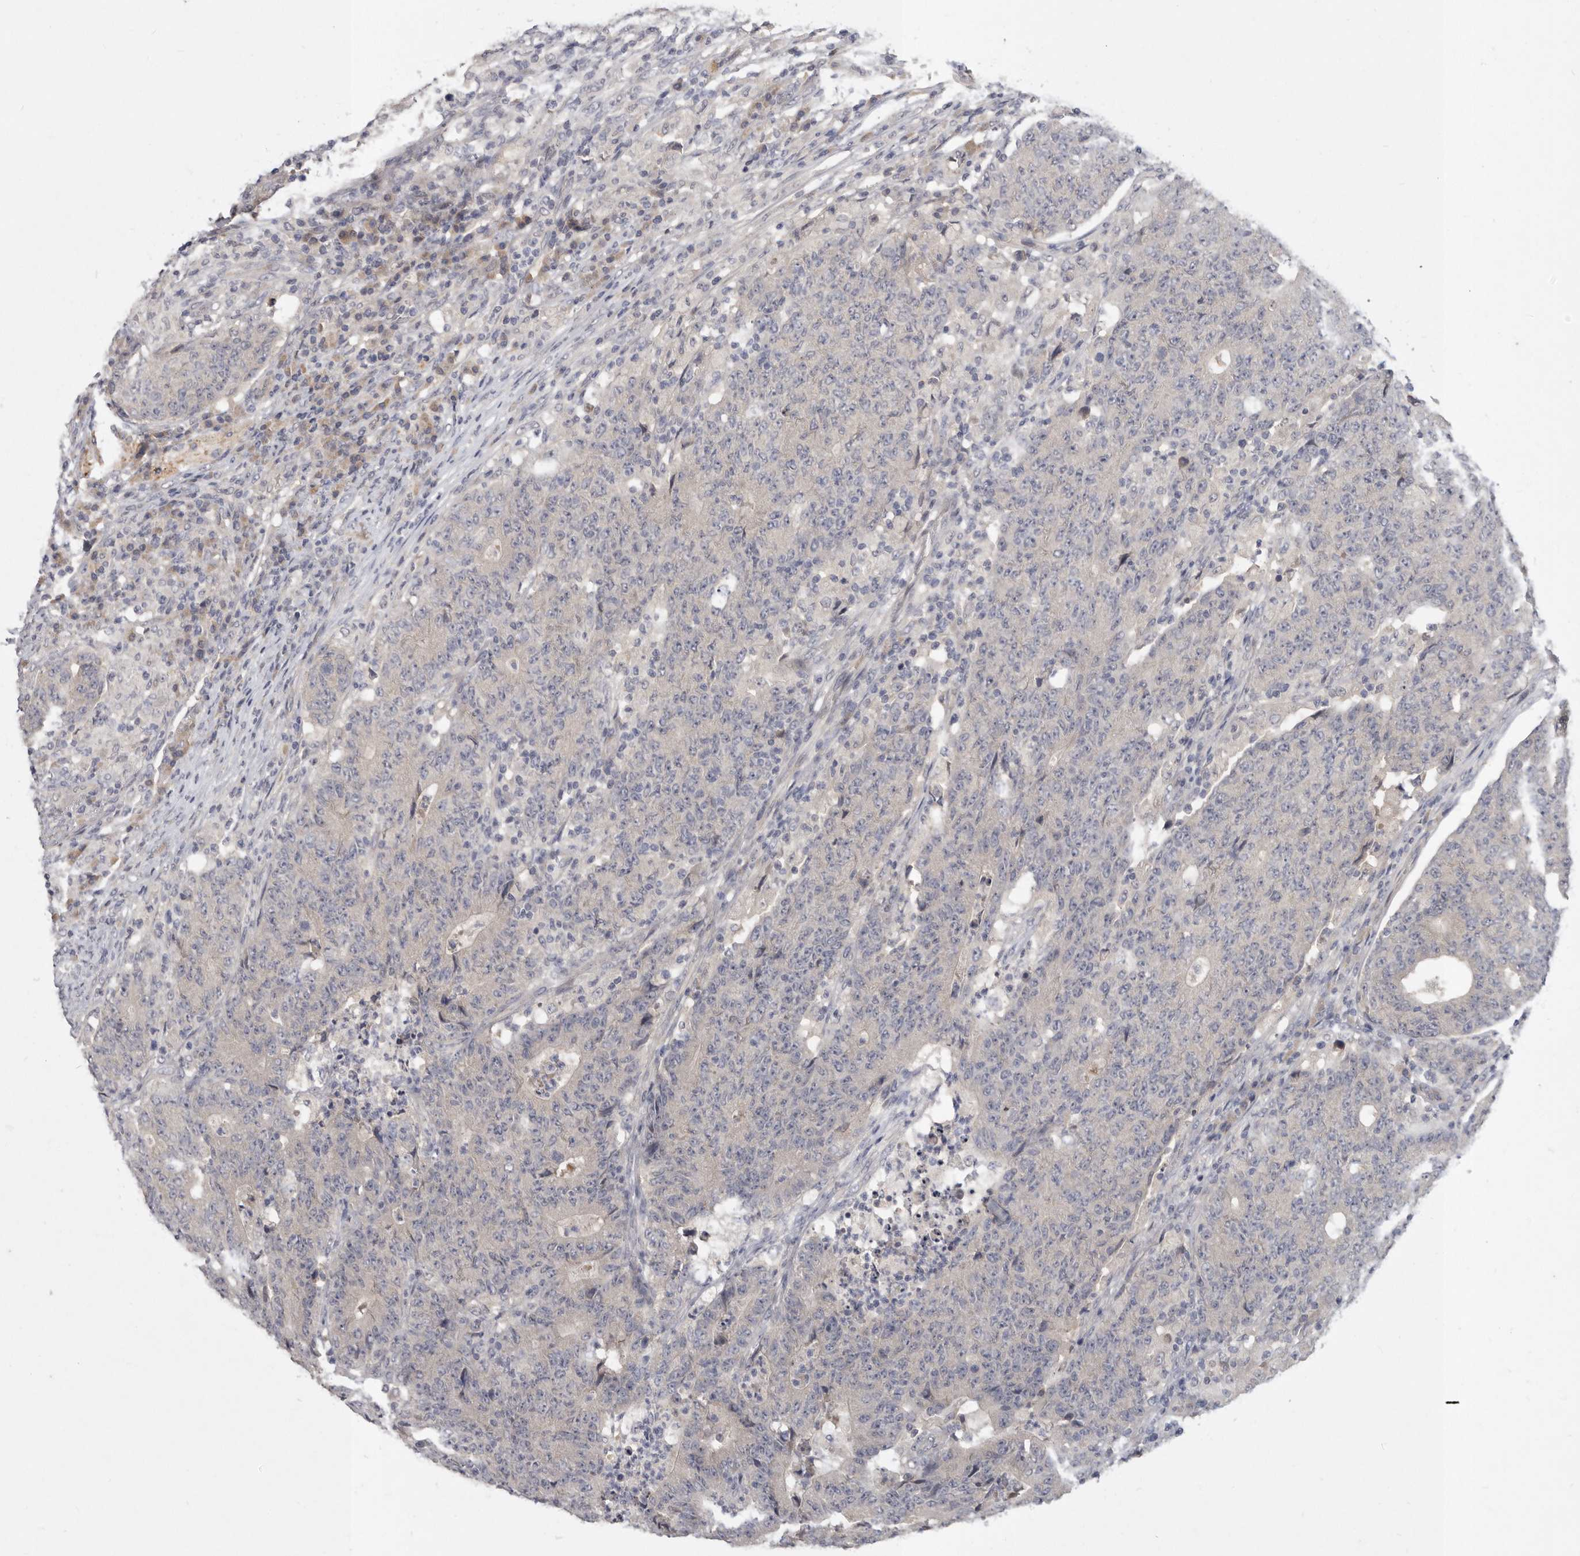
{"staining": {"intensity": "negative", "quantity": "none", "location": "none"}, "tissue": "colorectal cancer", "cell_type": "Tumor cells", "image_type": "cancer", "snomed": [{"axis": "morphology", "description": "Normal tissue, NOS"}, {"axis": "morphology", "description": "Adenocarcinoma, NOS"}, {"axis": "topography", "description": "Colon"}], "caption": "Adenocarcinoma (colorectal) was stained to show a protein in brown. There is no significant expression in tumor cells.", "gene": "SLC22A1", "patient": {"sex": "female", "age": 75}}